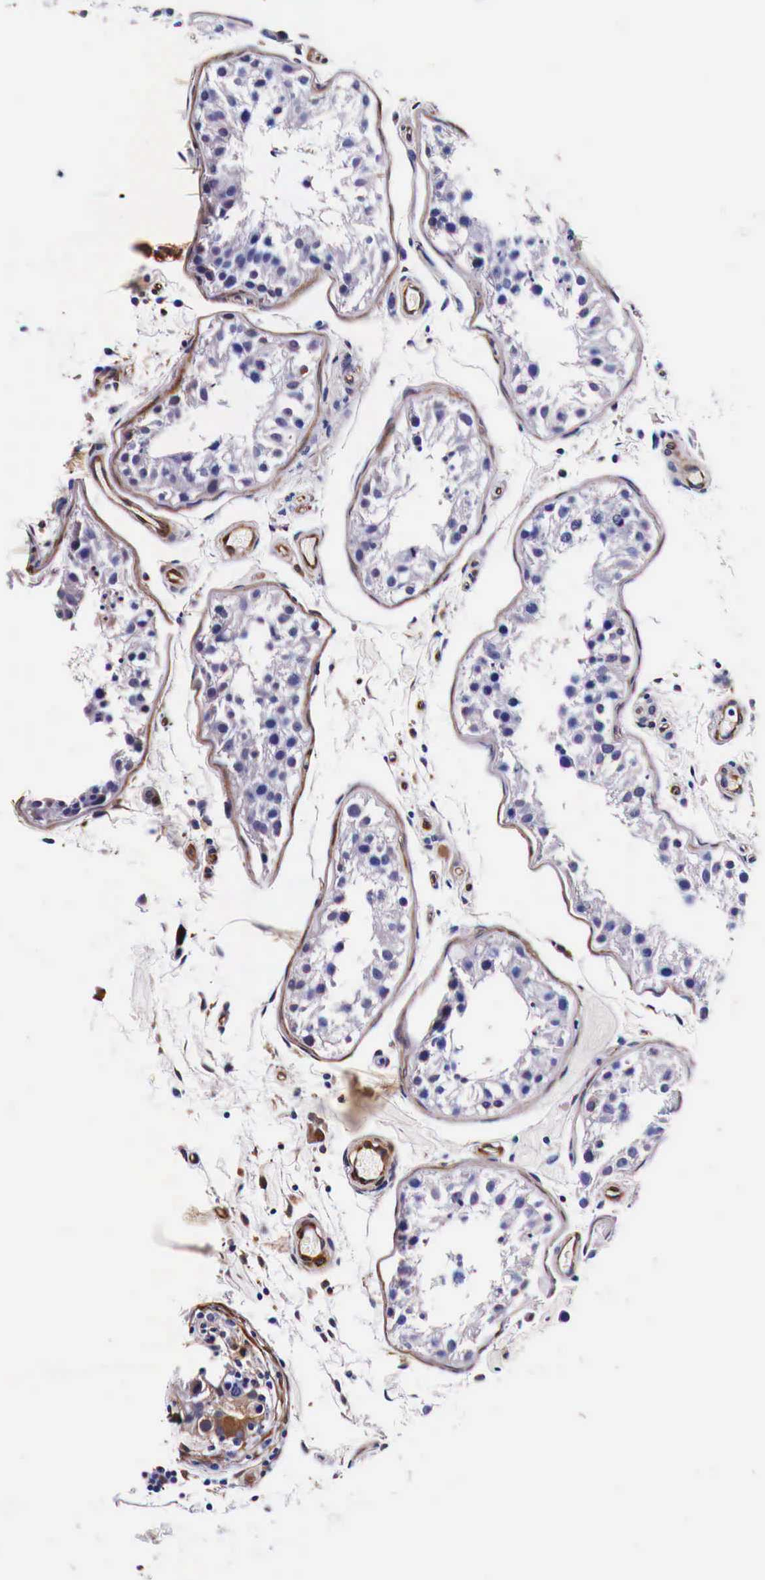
{"staining": {"intensity": "weak", "quantity": "<25%", "location": "cytoplasmic/membranous"}, "tissue": "testis", "cell_type": "Cells in seminiferous ducts", "image_type": "normal", "snomed": [{"axis": "morphology", "description": "Normal tissue, NOS"}, {"axis": "topography", "description": "Testis"}], "caption": "Immunohistochemistry image of unremarkable testis: testis stained with DAB shows no significant protein positivity in cells in seminiferous ducts. (Brightfield microscopy of DAB (3,3'-diaminobenzidine) IHC at high magnification).", "gene": "HSPB1", "patient": {"sex": "male", "age": 24}}